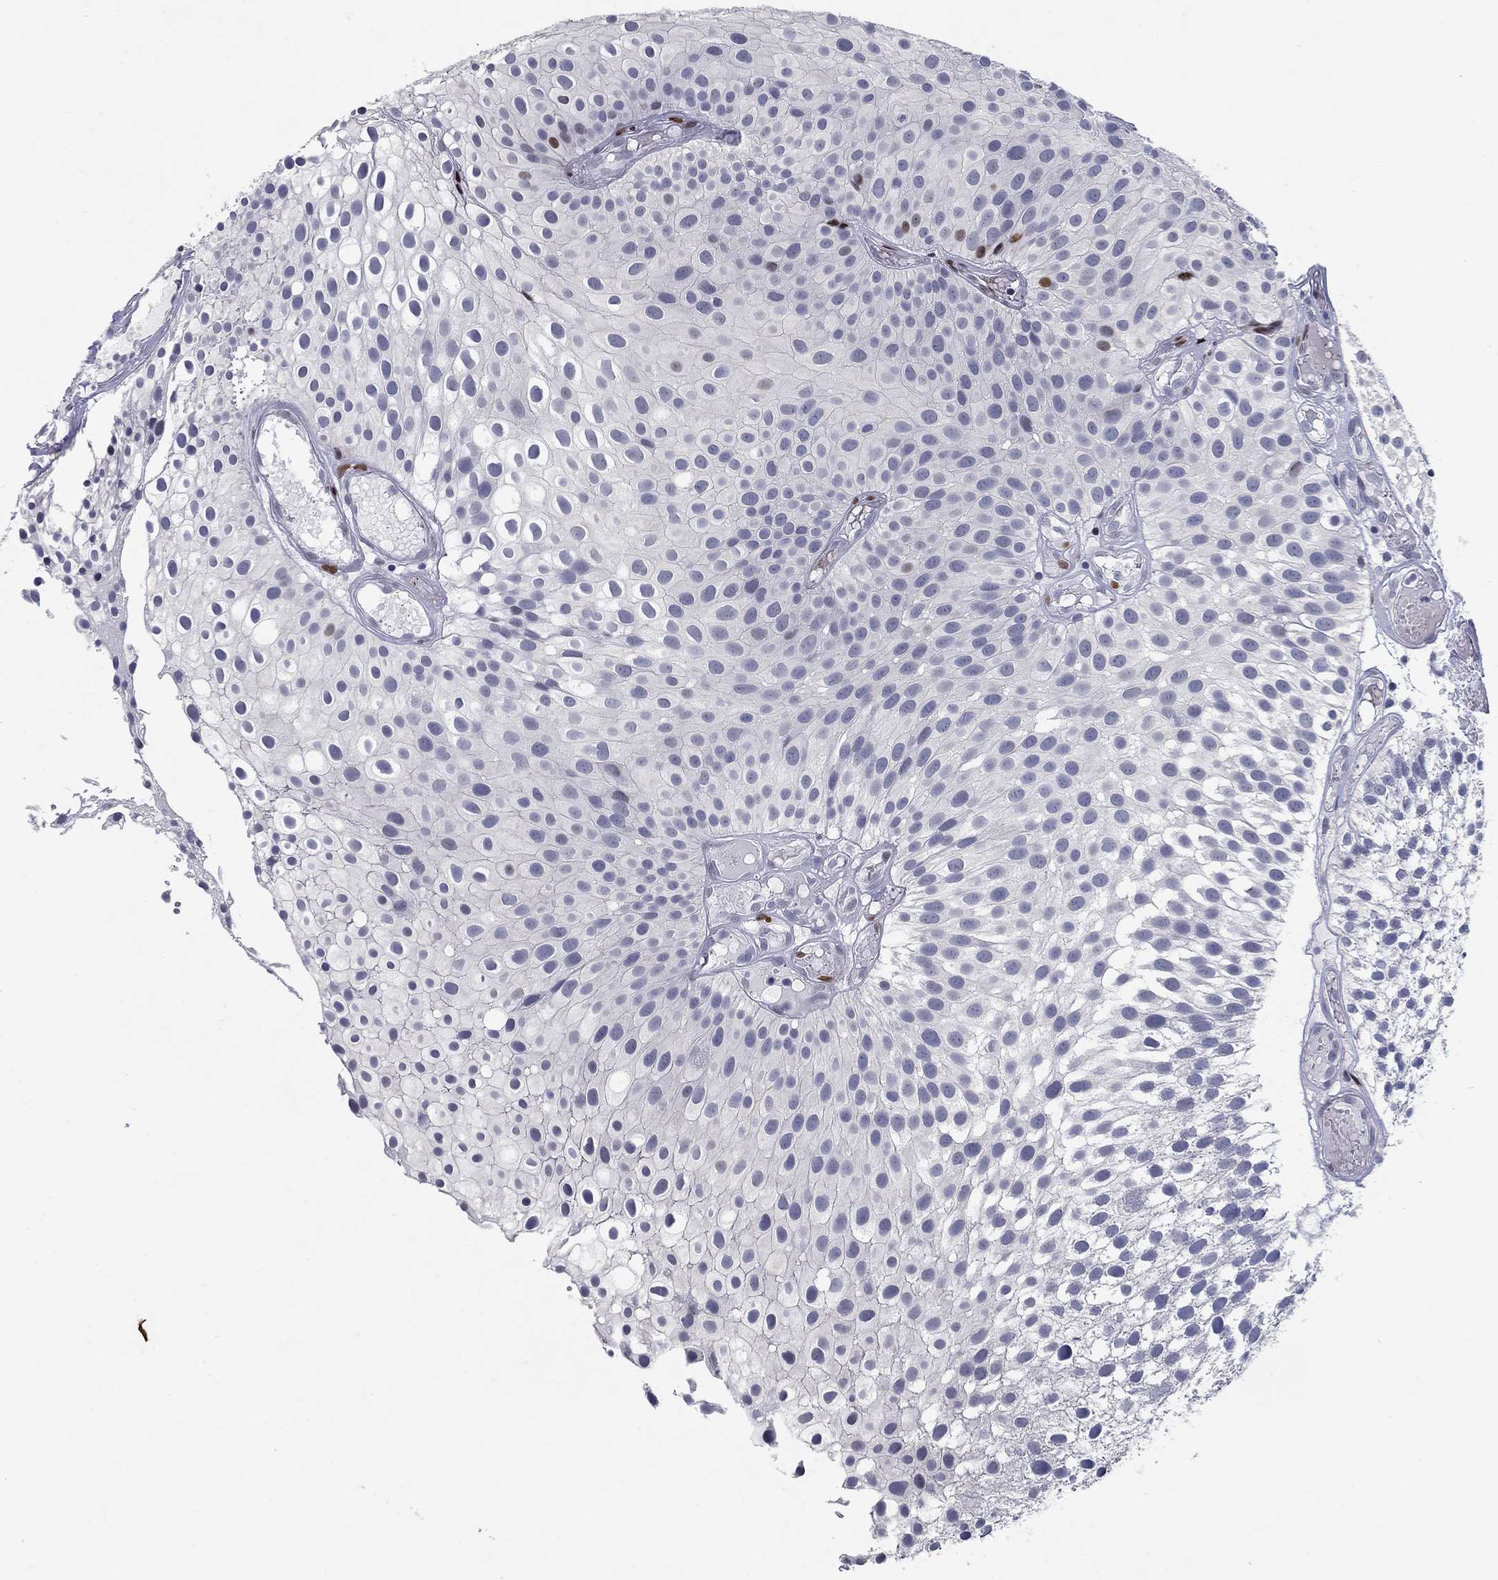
{"staining": {"intensity": "negative", "quantity": "none", "location": "none"}, "tissue": "urothelial cancer", "cell_type": "Tumor cells", "image_type": "cancer", "snomed": [{"axis": "morphology", "description": "Urothelial carcinoma, Low grade"}, {"axis": "topography", "description": "Urinary bladder"}], "caption": "Low-grade urothelial carcinoma was stained to show a protein in brown. There is no significant expression in tumor cells. (DAB IHC visualized using brightfield microscopy, high magnification).", "gene": "RAPGEF5", "patient": {"sex": "male", "age": 79}}